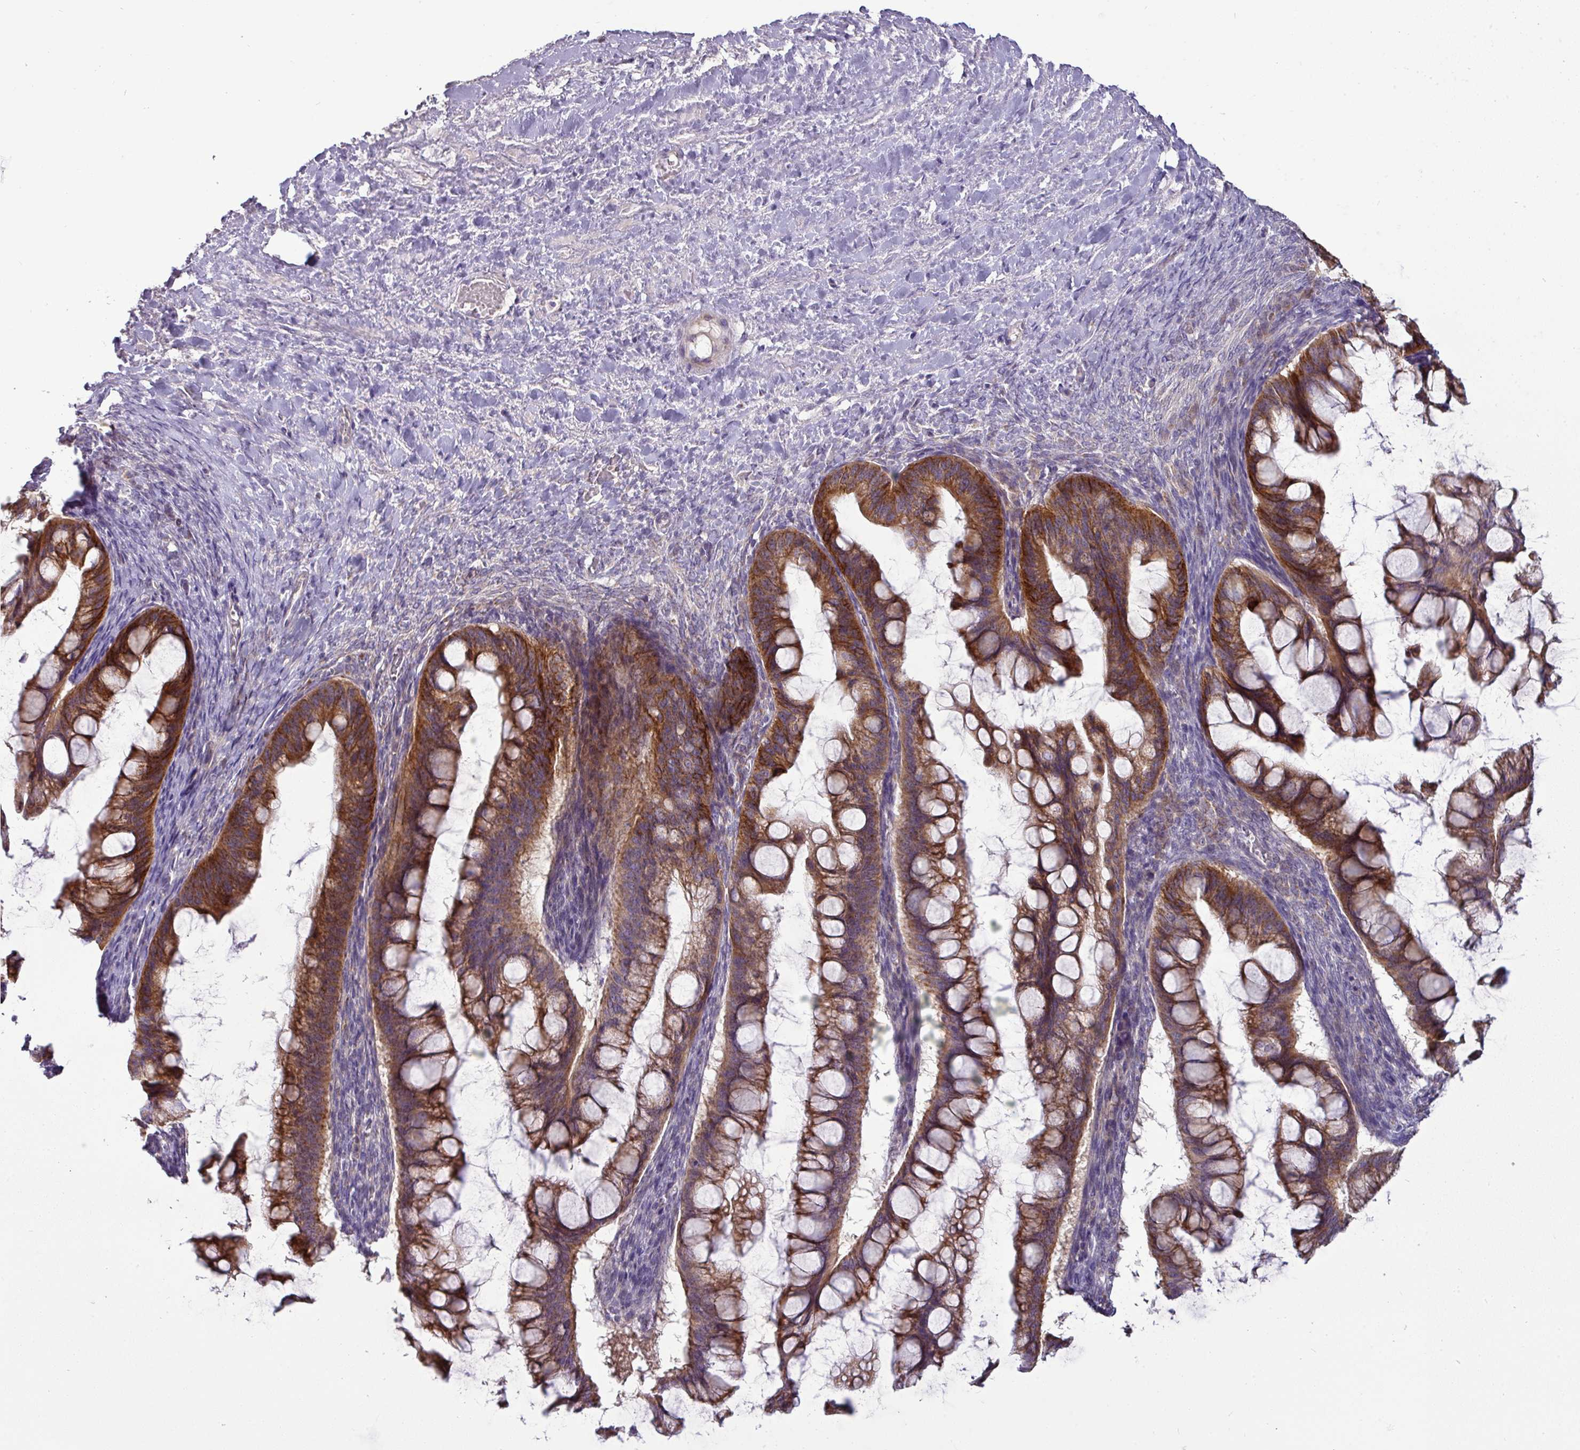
{"staining": {"intensity": "strong", "quantity": ">75%", "location": "cytoplasmic/membranous"}, "tissue": "ovarian cancer", "cell_type": "Tumor cells", "image_type": "cancer", "snomed": [{"axis": "morphology", "description": "Cystadenocarcinoma, mucinous, NOS"}, {"axis": "topography", "description": "Ovary"}], "caption": "Immunohistochemistry image of neoplastic tissue: human ovarian mucinous cystadenocarcinoma stained using immunohistochemistry (IHC) demonstrates high levels of strong protein expression localized specifically in the cytoplasmic/membranous of tumor cells, appearing as a cytoplasmic/membranous brown color.", "gene": "TRAPPC1", "patient": {"sex": "female", "age": 73}}